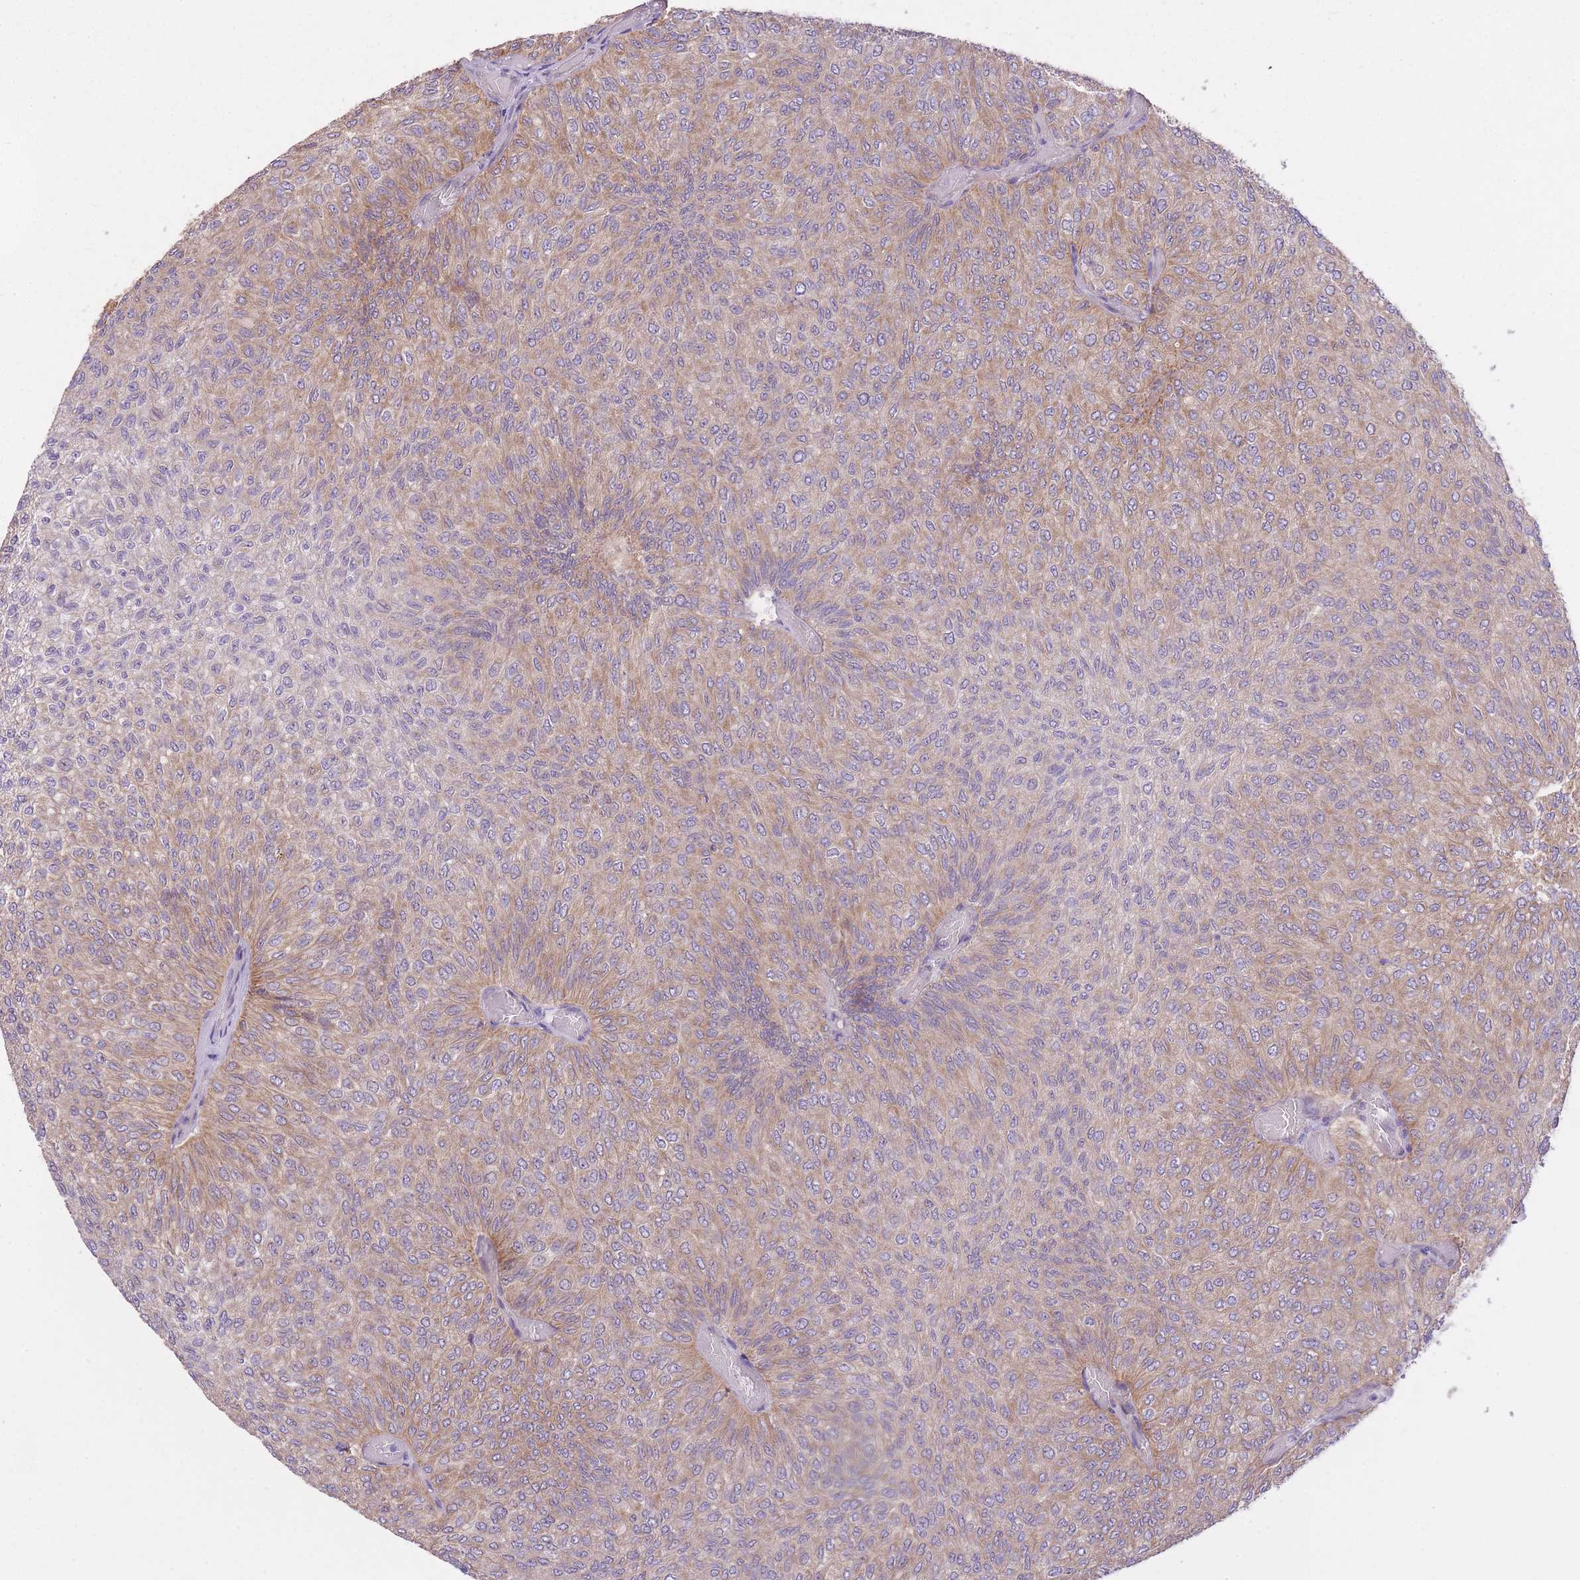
{"staining": {"intensity": "strong", "quantity": "25%-75%", "location": "cytoplasmic/membranous"}, "tissue": "urothelial cancer", "cell_type": "Tumor cells", "image_type": "cancer", "snomed": [{"axis": "morphology", "description": "Urothelial carcinoma, Low grade"}, {"axis": "topography", "description": "Urinary bladder"}], "caption": "Protein expression analysis of human urothelial cancer reveals strong cytoplasmic/membranous expression in about 25%-75% of tumor cells.", "gene": "REV1", "patient": {"sex": "male", "age": 78}}